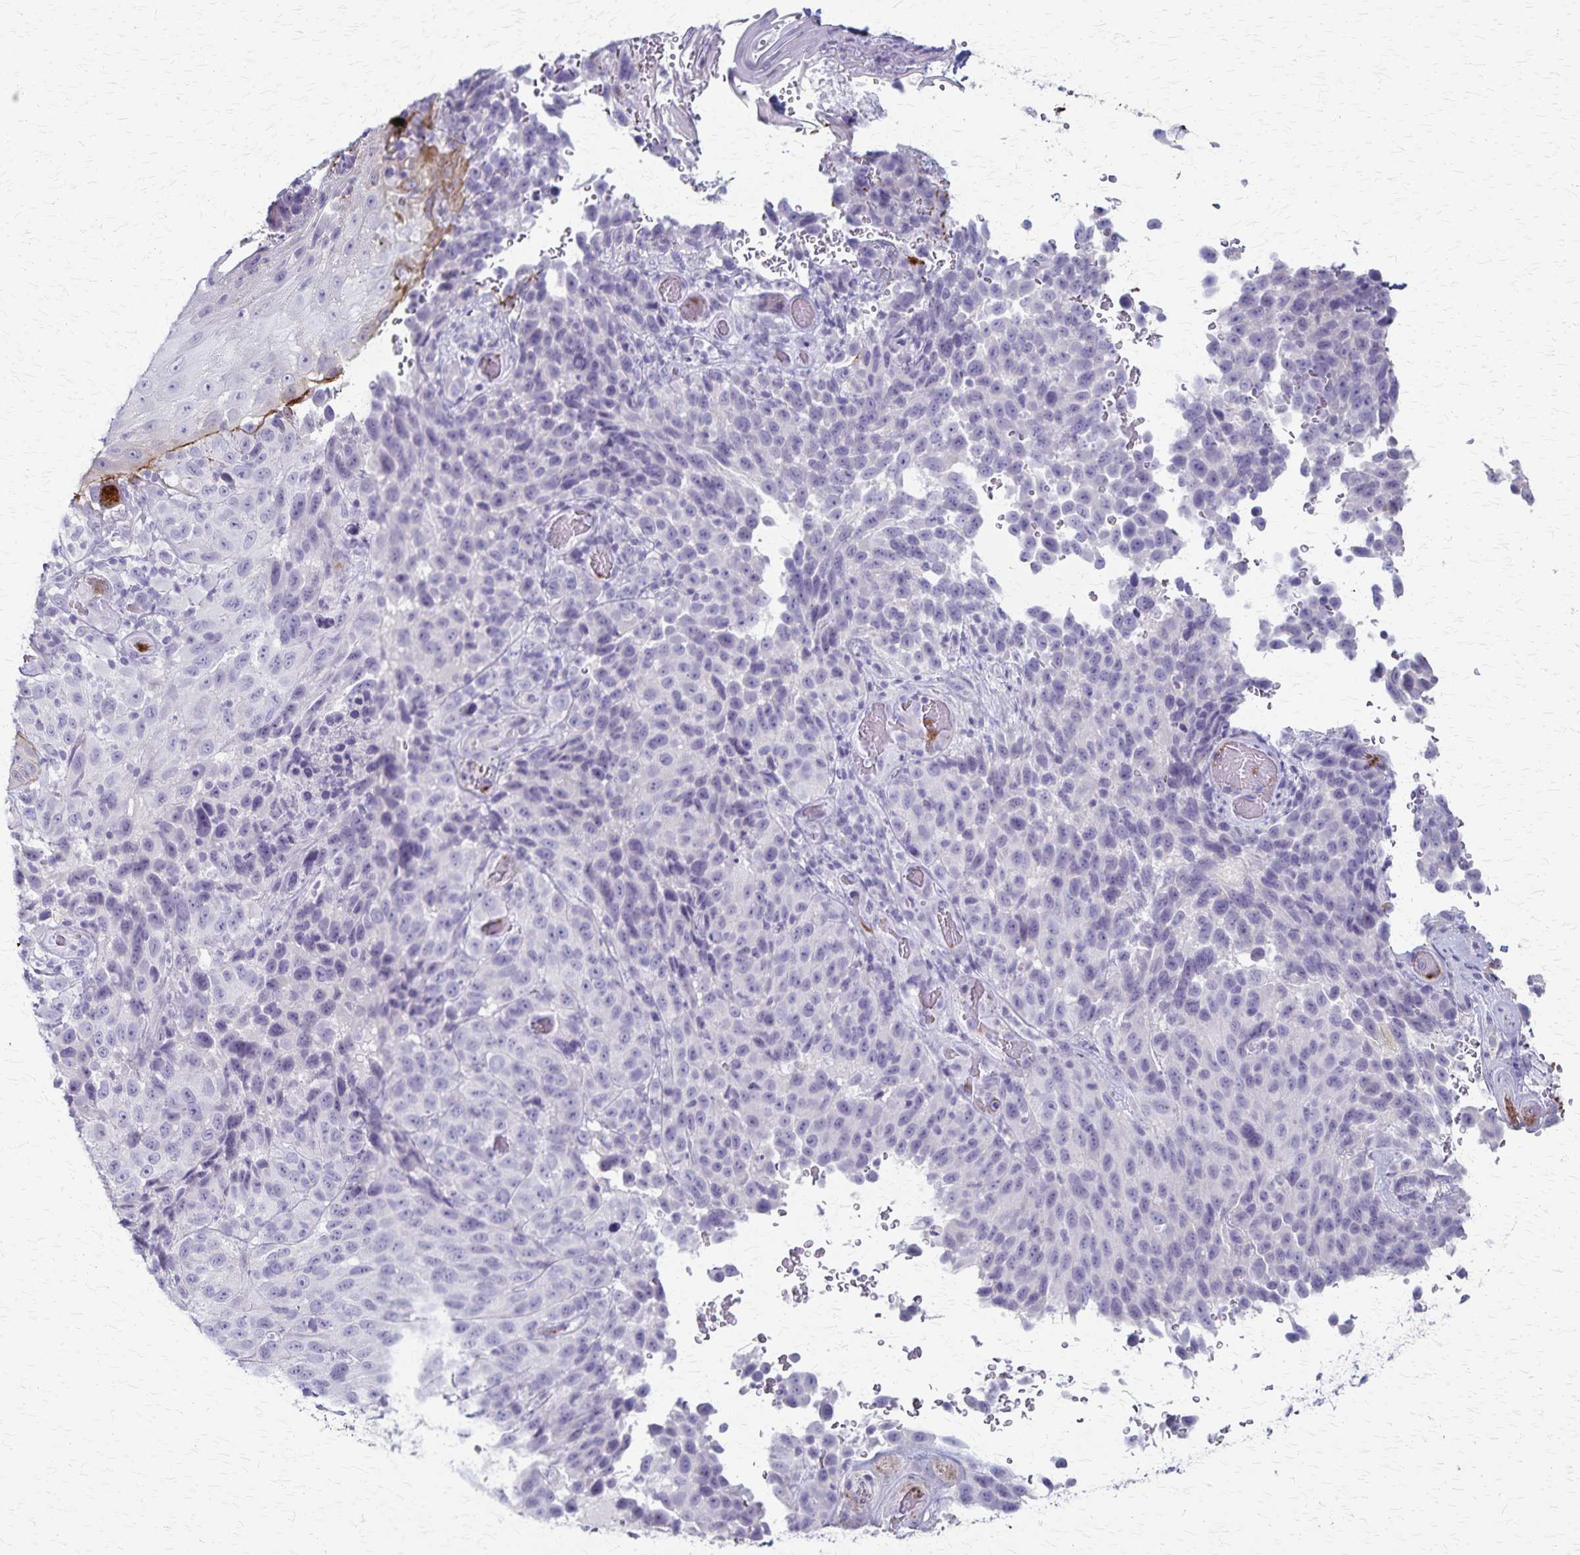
{"staining": {"intensity": "negative", "quantity": "none", "location": "none"}, "tissue": "melanoma", "cell_type": "Tumor cells", "image_type": "cancer", "snomed": [{"axis": "morphology", "description": "Malignant melanoma, NOS"}, {"axis": "topography", "description": "Skin"}], "caption": "Immunohistochemical staining of malignant melanoma reveals no significant staining in tumor cells. (DAB (3,3'-diaminobenzidine) IHC visualized using brightfield microscopy, high magnification).", "gene": "RASL10B", "patient": {"sex": "male", "age": 85}}